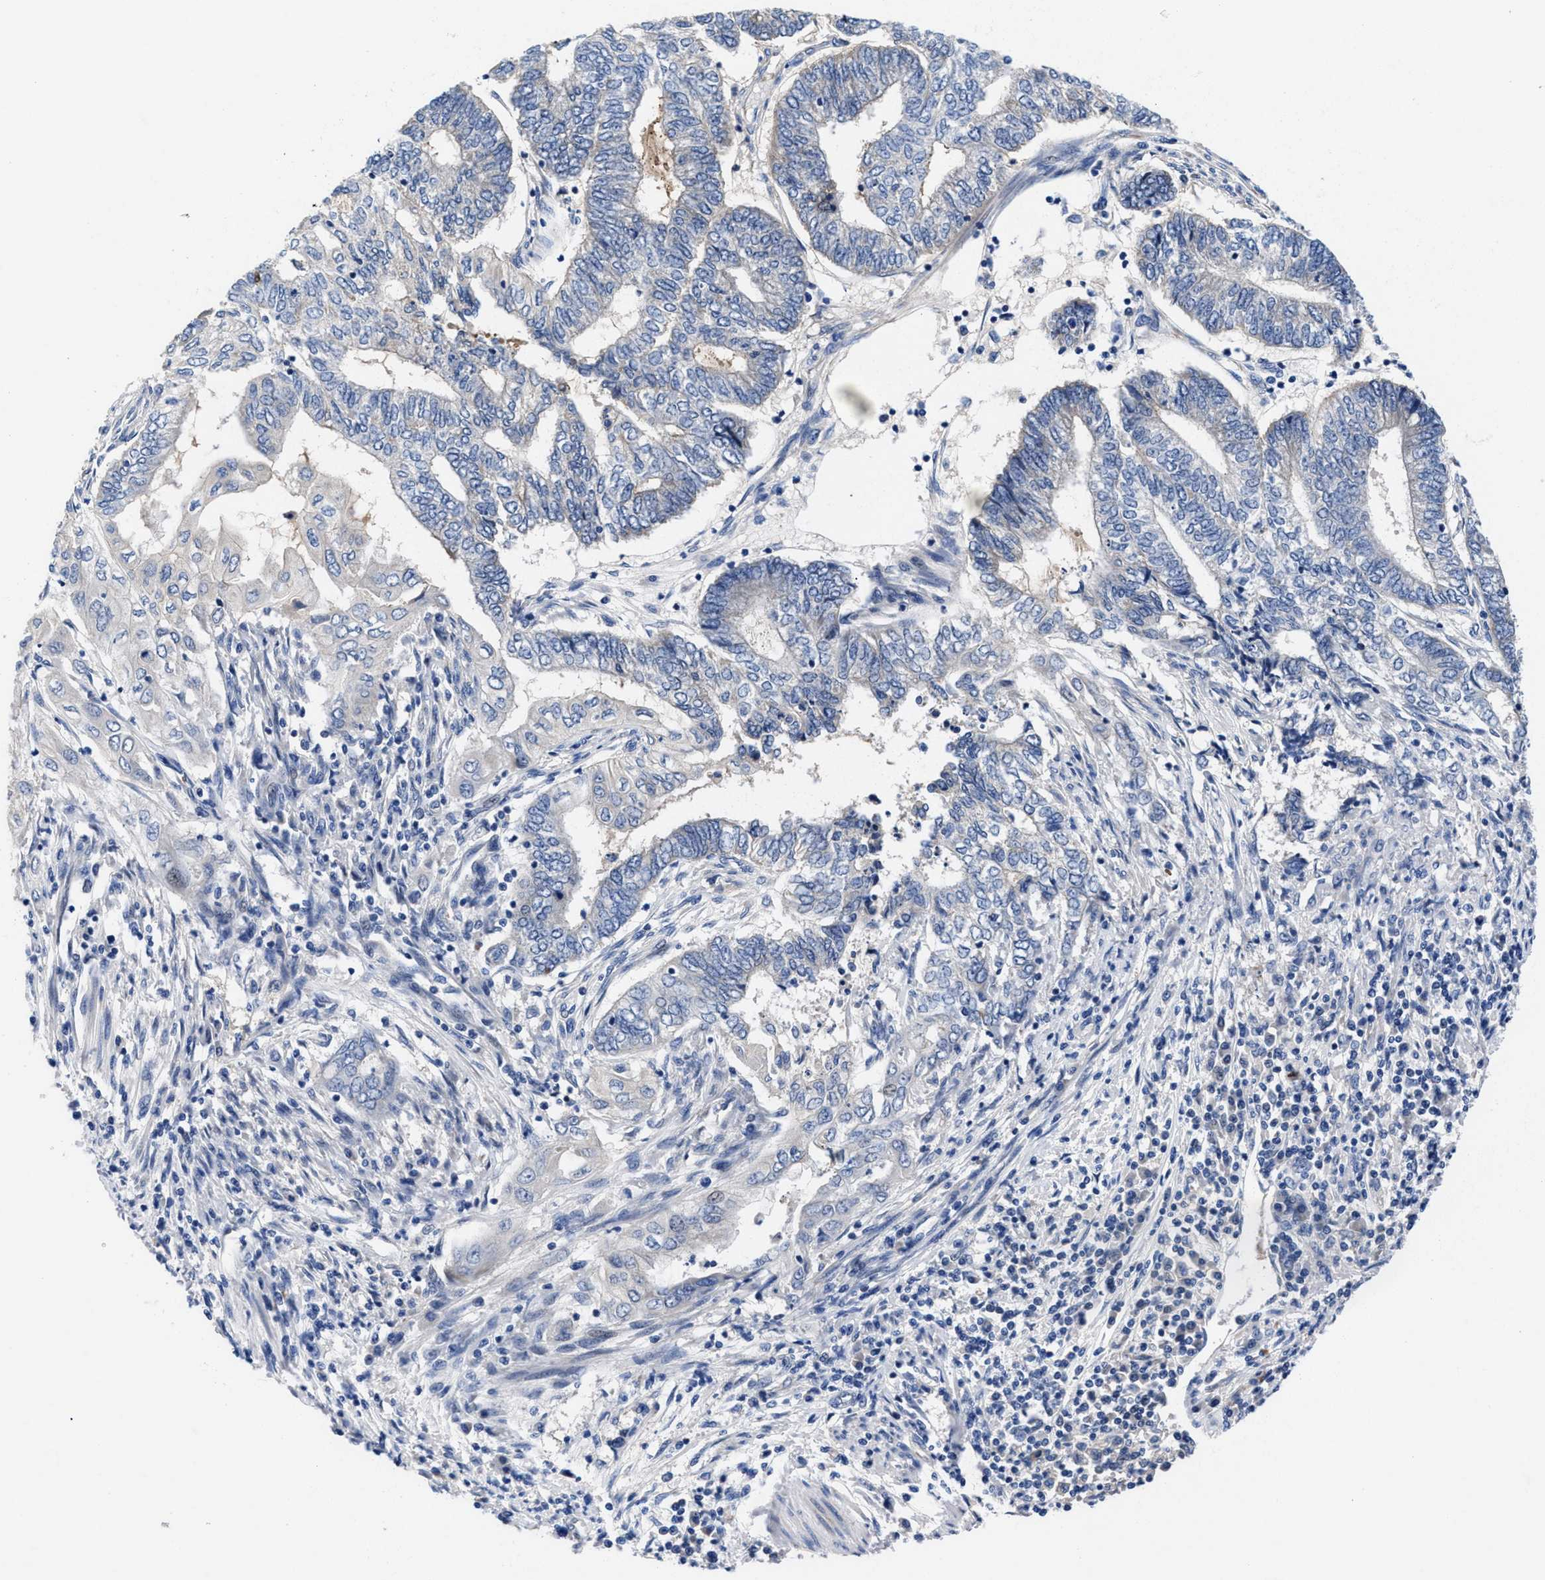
{"staining": {"intensity": "negative", "quantity": "none", "location": "none"}, "tissue": "endometrial cancer", "cell_type": "Tumor cells", "image_type": "cancer", "snomed": [{"axis": "morphology", "description": "Adenocarcinoma, NOS"}, {"axis": "topography", "description": "Uterus"}, {"axis": "topography", "description": "Endometrium"}], "caption": "This image is of adenocarcinoma (endometrial) stained with immunohistochemistry (IHC) to label a protein in brown with the nuclei are counter-stained blue. There is no expression in tumor cells.", "gene": "DHRS13", "patient": {"sex": "female", "age": 70}}